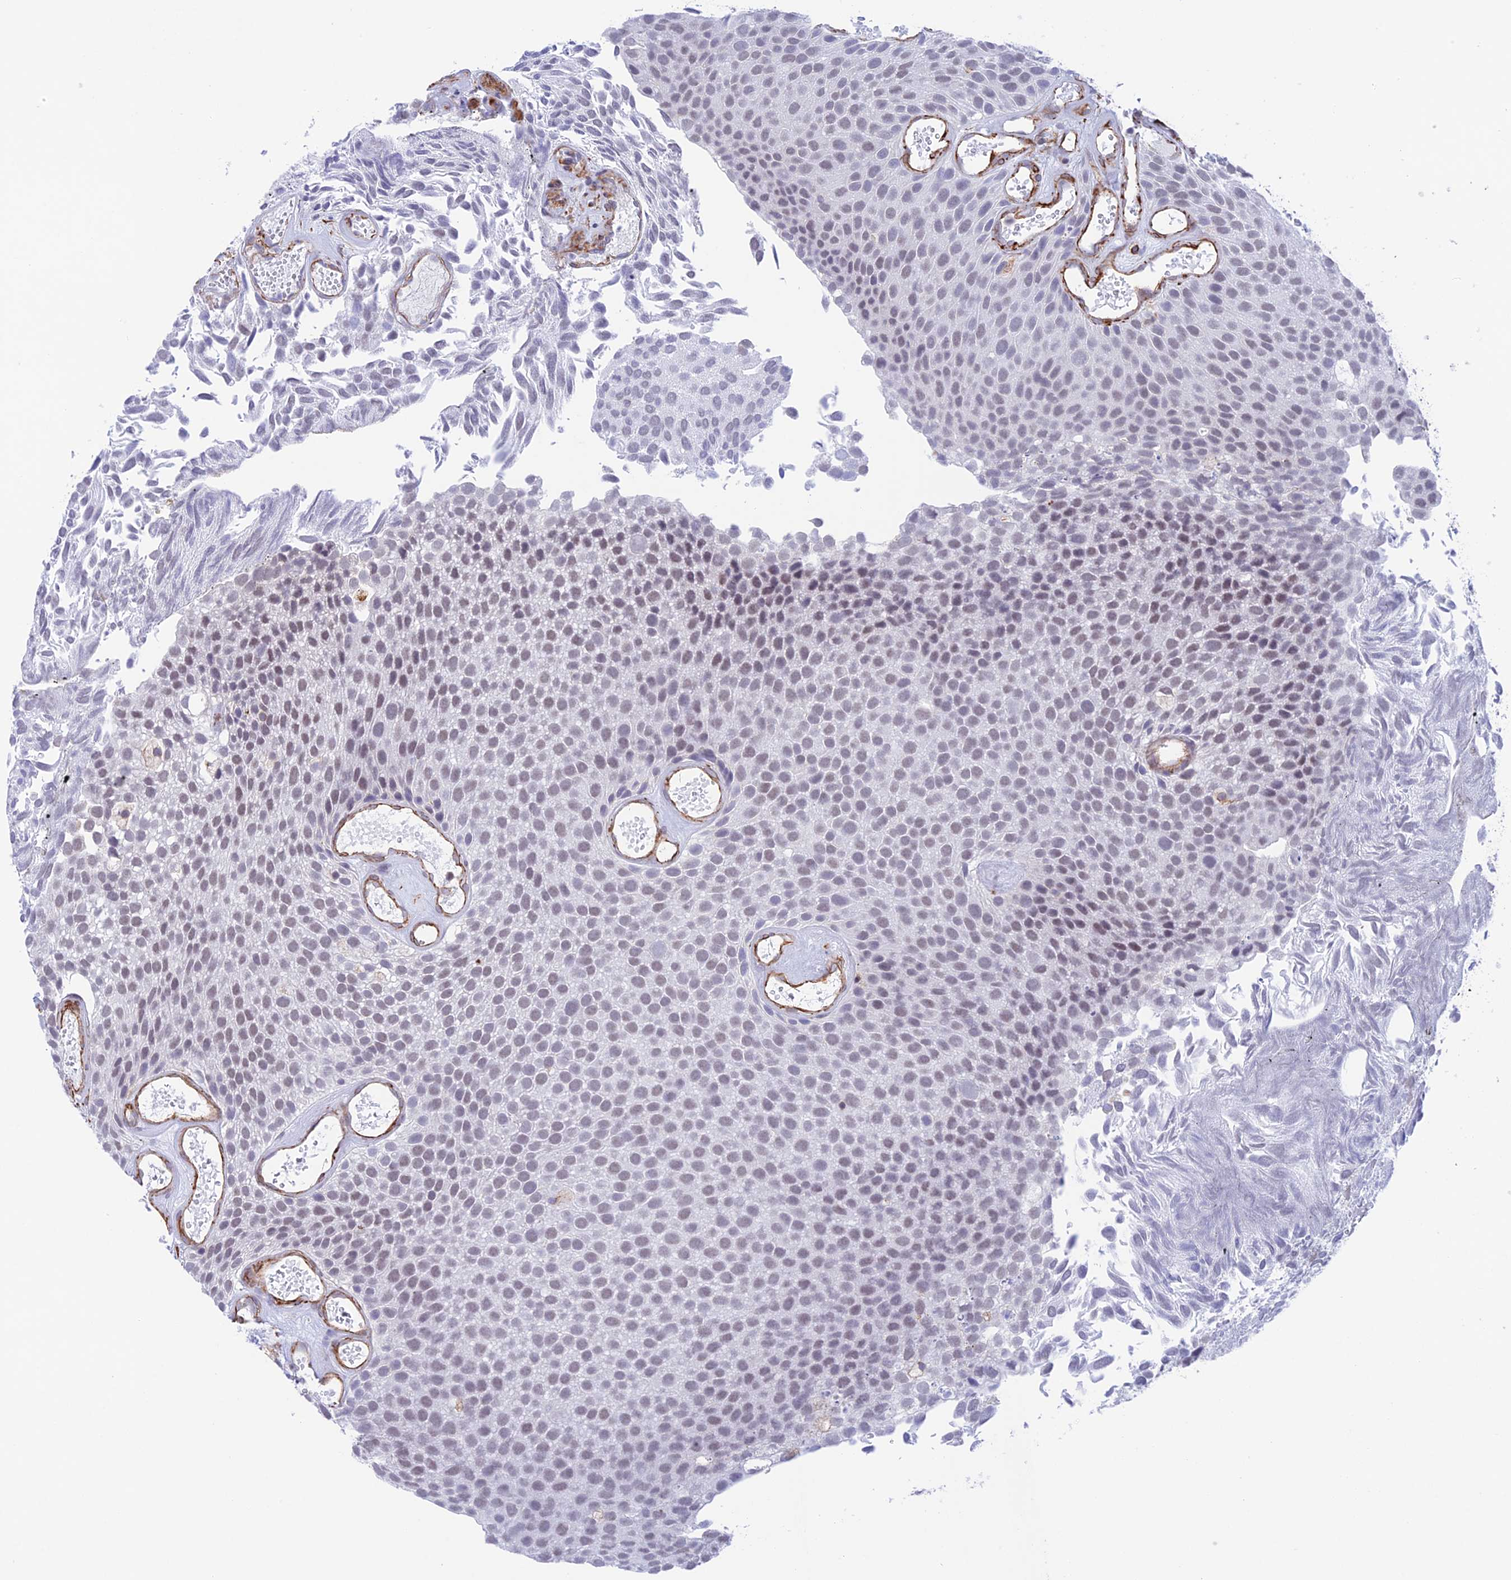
{"staining": {"intensity": "weak", "quantity": "<25%", "location": "nuclear"}, "tissue": "urothelial cancer", "cell_type": "Tumor cells", "image_type": "cancer", "snomed": [{"axis": "morphology", "description": "Urothelial carcinoma, Low grade"}, {"axis": "topography", "description": "Urinary bladder"}], "caption": "This is an immunohistochemistry (IHC) image of human urothelial carcinoma (low-grade). There is no positivity in tumor cells.", "gene": "ZNF652", "patient": {"sex": "male", "age": 89}}